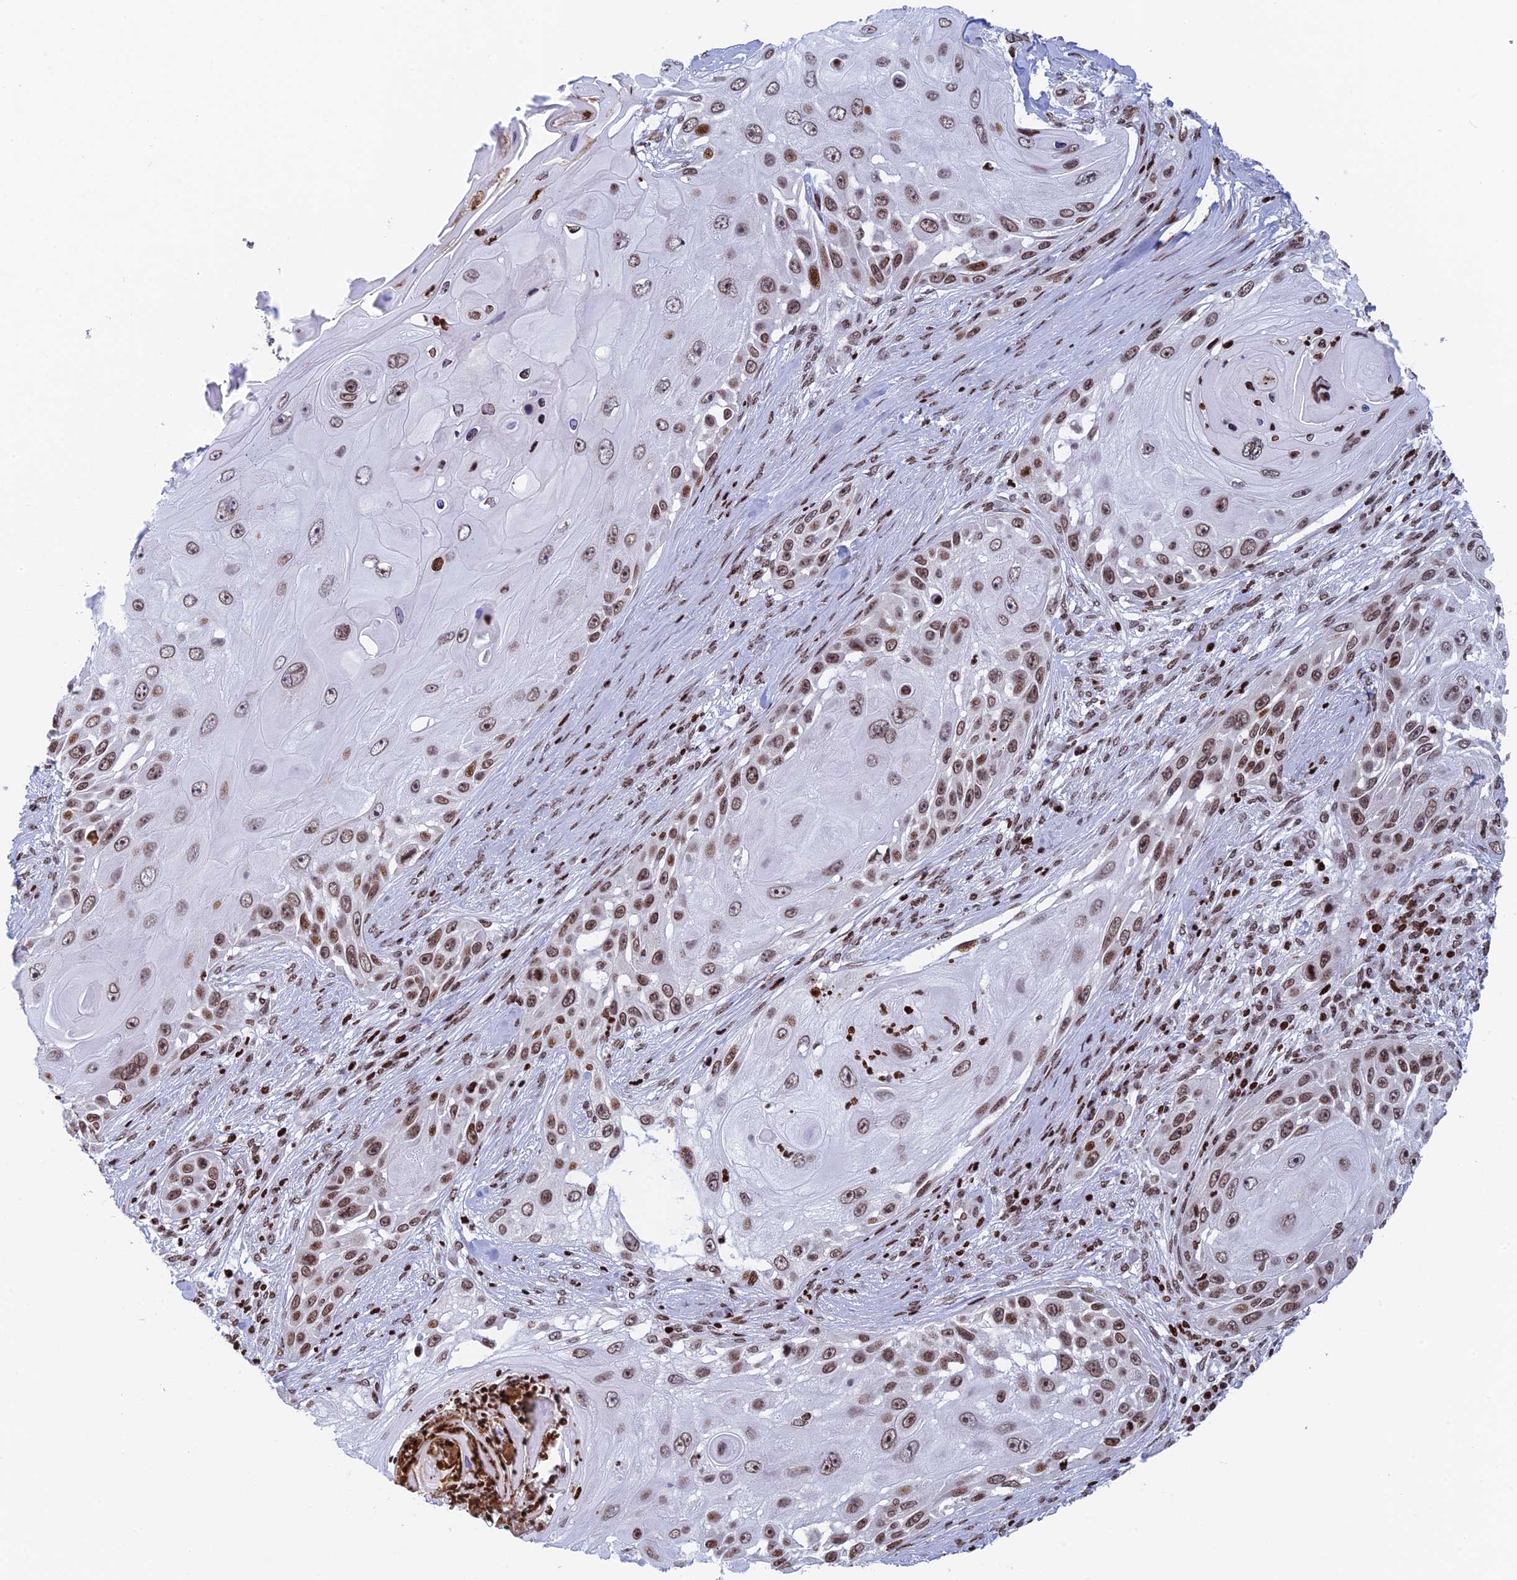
{"staining": {"intensity": "moderate", "quantity": ">75%", "location": "nuclear"}, "tissue": "skin cancer", "cell_type": "Tumor cells", "image_type": "cancer", "snomed": [{"axis": "morphology", "description": "Squamous cell carcinoma, NOS"}, {"axis": "topography", "description": "Skin"}], "caption": "Skin cancer (squamous cell carcinoma) stained with a brown dye reveals moderate nuclear positive positivity in approximately >75% of tumor cells.", "gene": "RPAP1", "patient": {"sex": "female", "age": 44}}